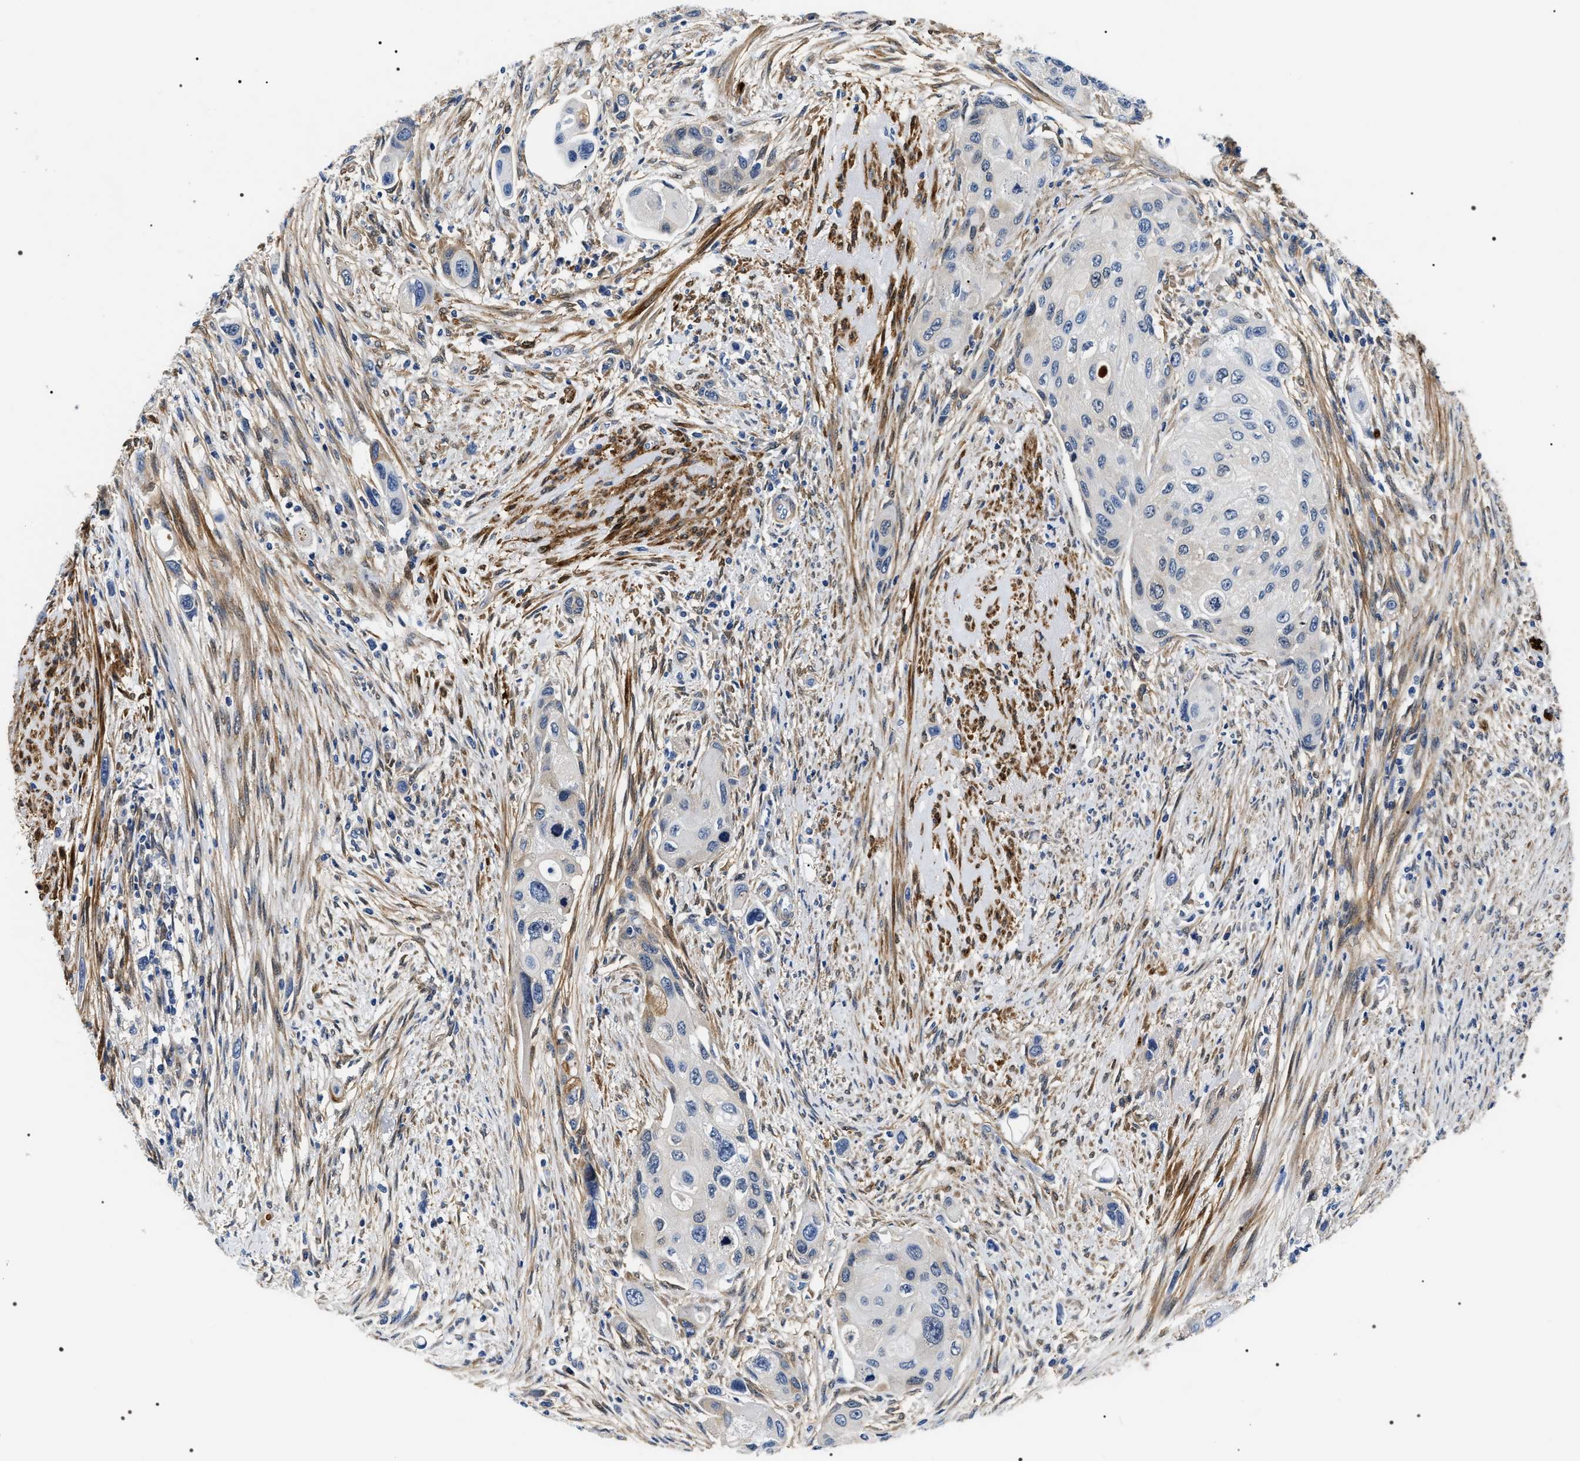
{"staining": {"intensity": "negative", "quantity": "none", "location": "none"}, "tissue": "urothelial cancer", "cell_type": "Tumor cells", "image_type": "cancer", "snomed": [{"axis": "morphology", "description": "Urothelial carcinoma, High grade"}, {"axis": "topography", "description": "Urinary bladder"}], "caption": "Tumor cells show no significant staining in high-grade urothelial carcinoma. (DAB IHC with hematoxylin counter stain).", "gene": "BAG2", "patient": {"sex": "female", "age": 56}}